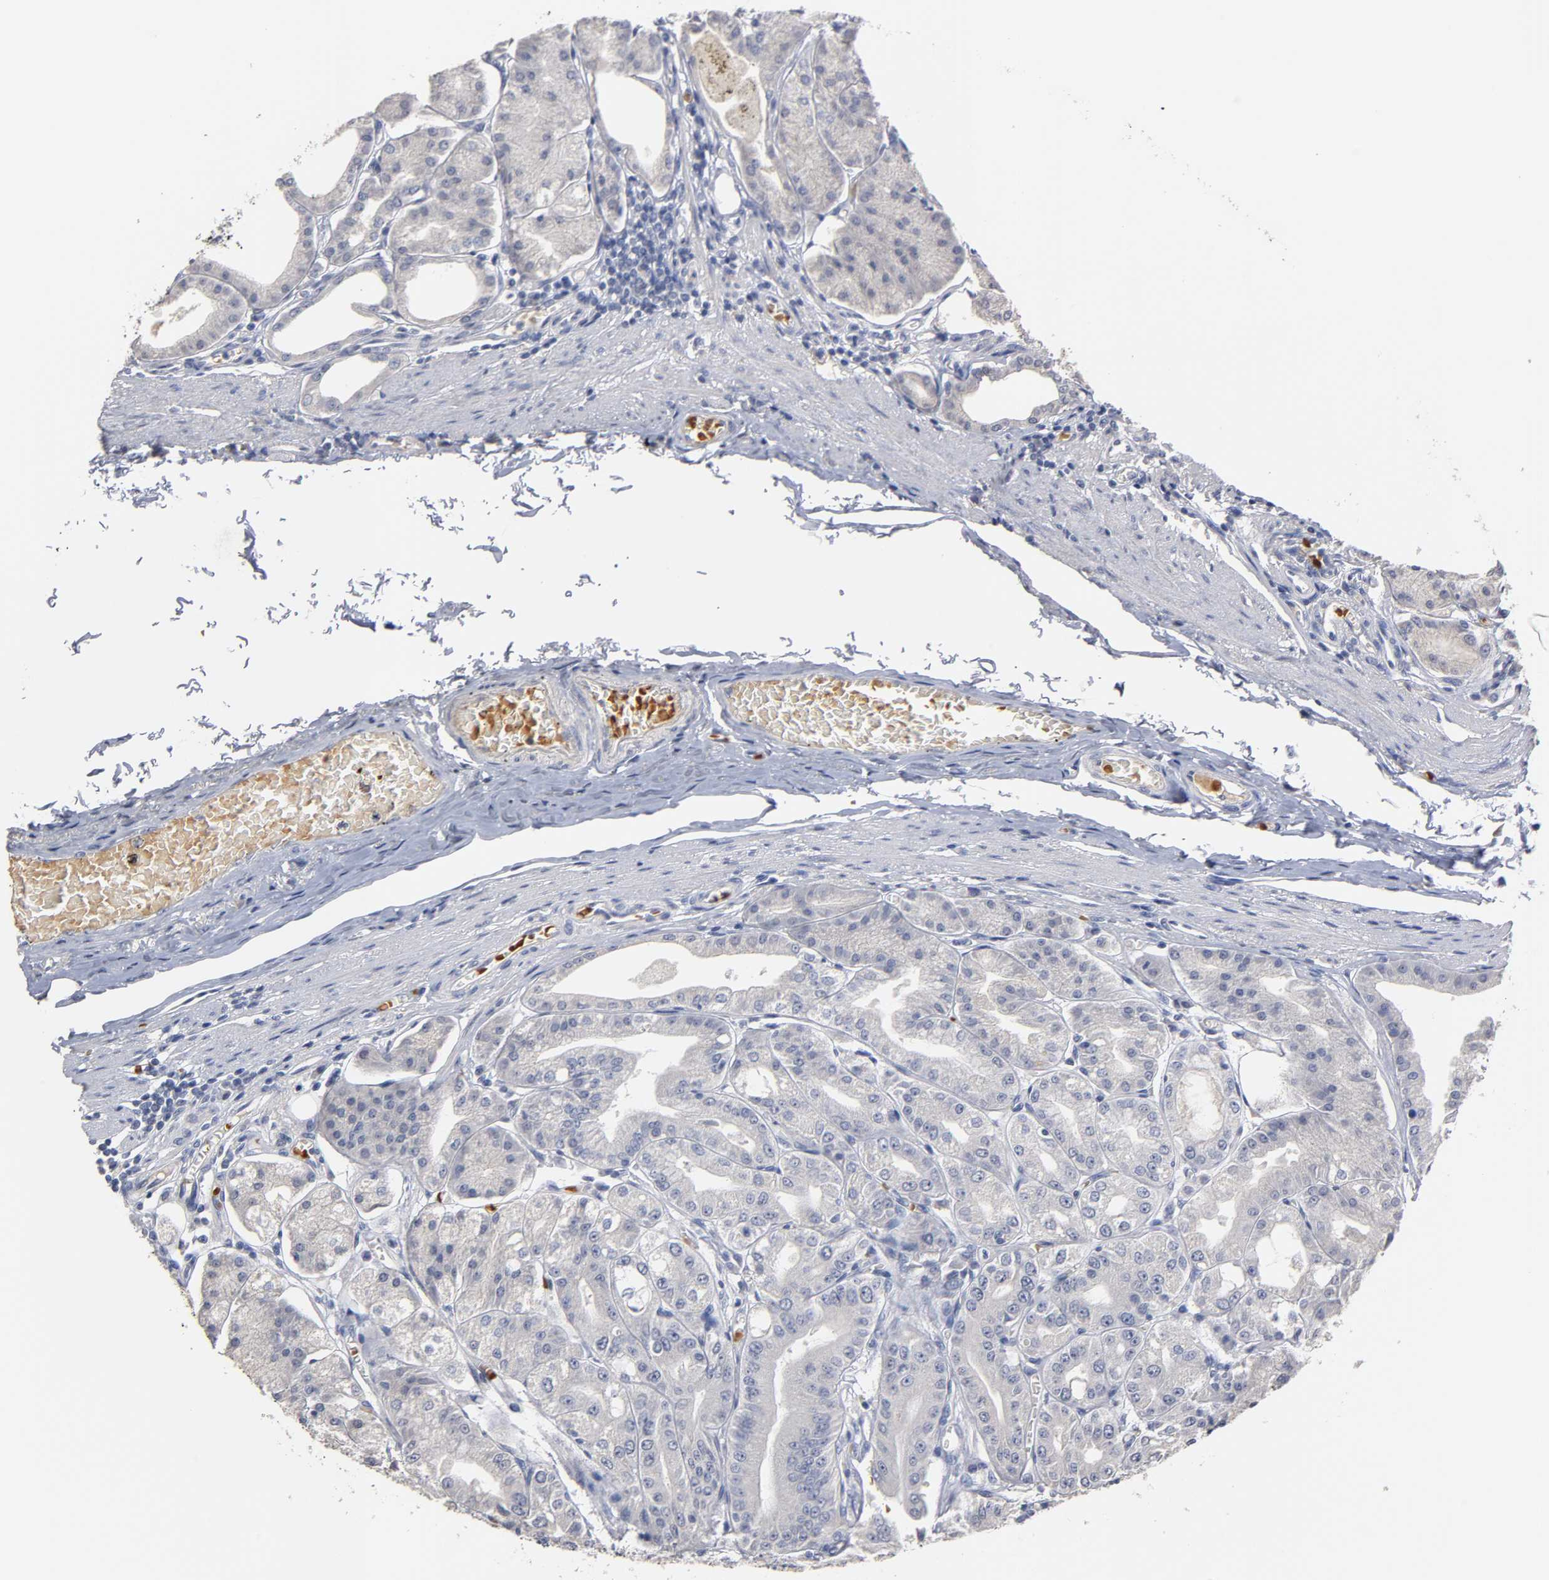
{"staining": {"intensity": "negative", "quantity": "none", "location": "none"}, "tissue": "stomach", "cell_type": "Glandular cells", "image_type": "normal", "snomed": [{"axis": "morphology", "description": "Normal tissue, NOS"}, {"axis": "topography", "description": "Stomach, lower"}], "caption": "DAB immunohistochemical staining of unremarkable human stomach shows no significant expression in glandular cells.", "gene": "OVOL1", "patient": {"sex": "male", "age": 71}}